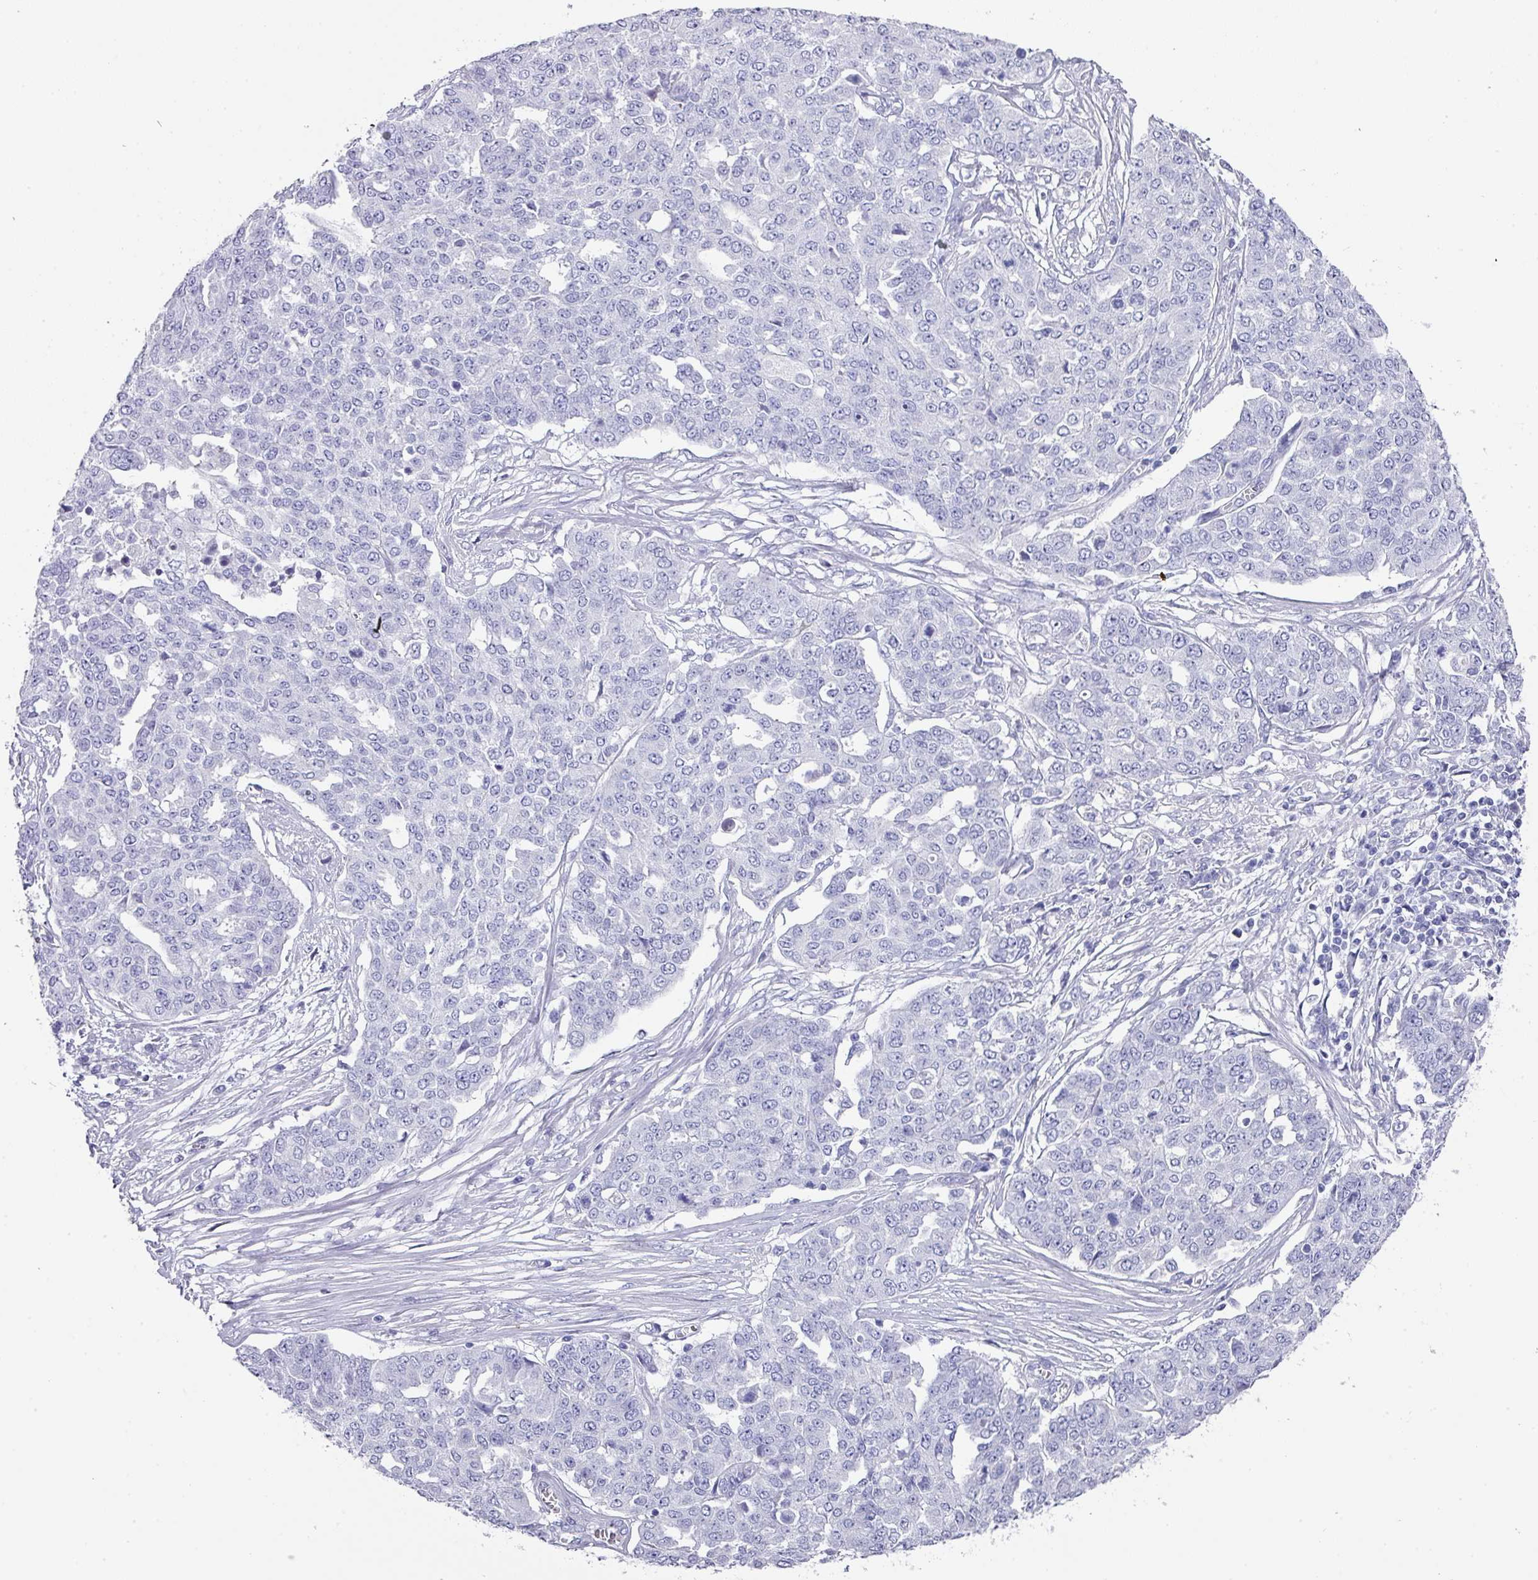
{"staining": {"intensity": "negative", "quantity": "none", "location": "none"}, "tissue": "ovarian cancer", "cell_type": "Tumor cells", "image_type": "cancer", "snomed": [{"axis": "morphology", "description": "Cystadenocarcinoma, serous, NOS"}, {"axis": "topography", "description": "Soft tissue"}, {"axis": "topography", "description": "Ovary"}], "caption": "Serous cystadenocarcinoma (ovarian) stained for a protein using IHC displays no staining tumor cells.", "gene": "PEX10", "patient": {"sex": "female", "age": 57}}